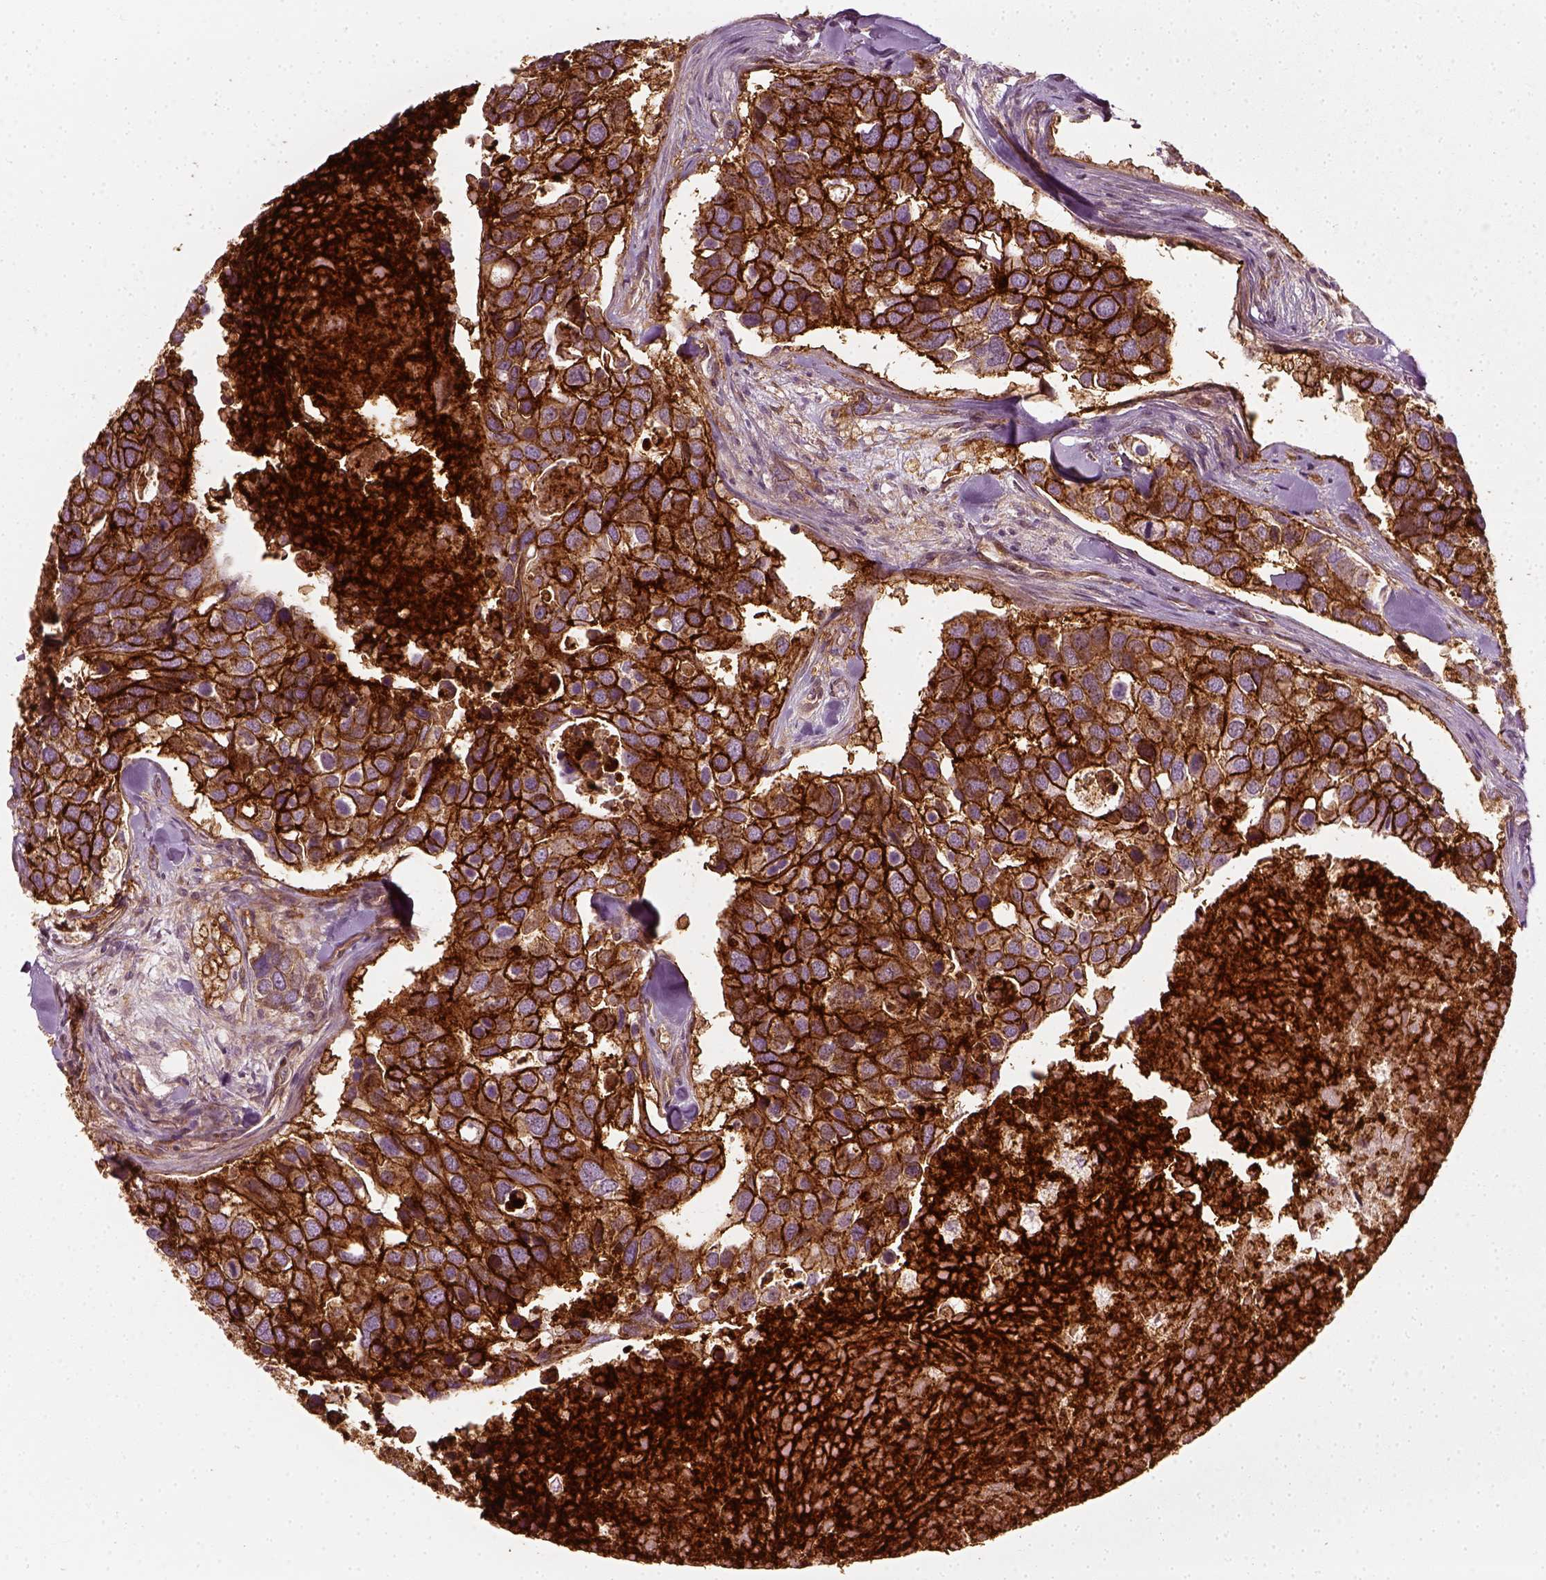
{"staining": {"intensity": "strong", "quantity": ">75%", "location": "cytoplasmic/membranous"}, "tissue": "breast cancer", "cell_type": "Tumor cells", "image_type": "cancer", "snomed": [{"axis": "morphology", "description": "Duct carcinoma"}, {"axis": "topography", "description": "Breast"}], "caption": "A high-resolution histopathology image shows IHC staining of breast cancer, which reveals strong cytoplasmic/membranous positivity in about >75% of tumor cells.", "gene": "NPTN", "patient": {"sex": "female", "age": 83}}